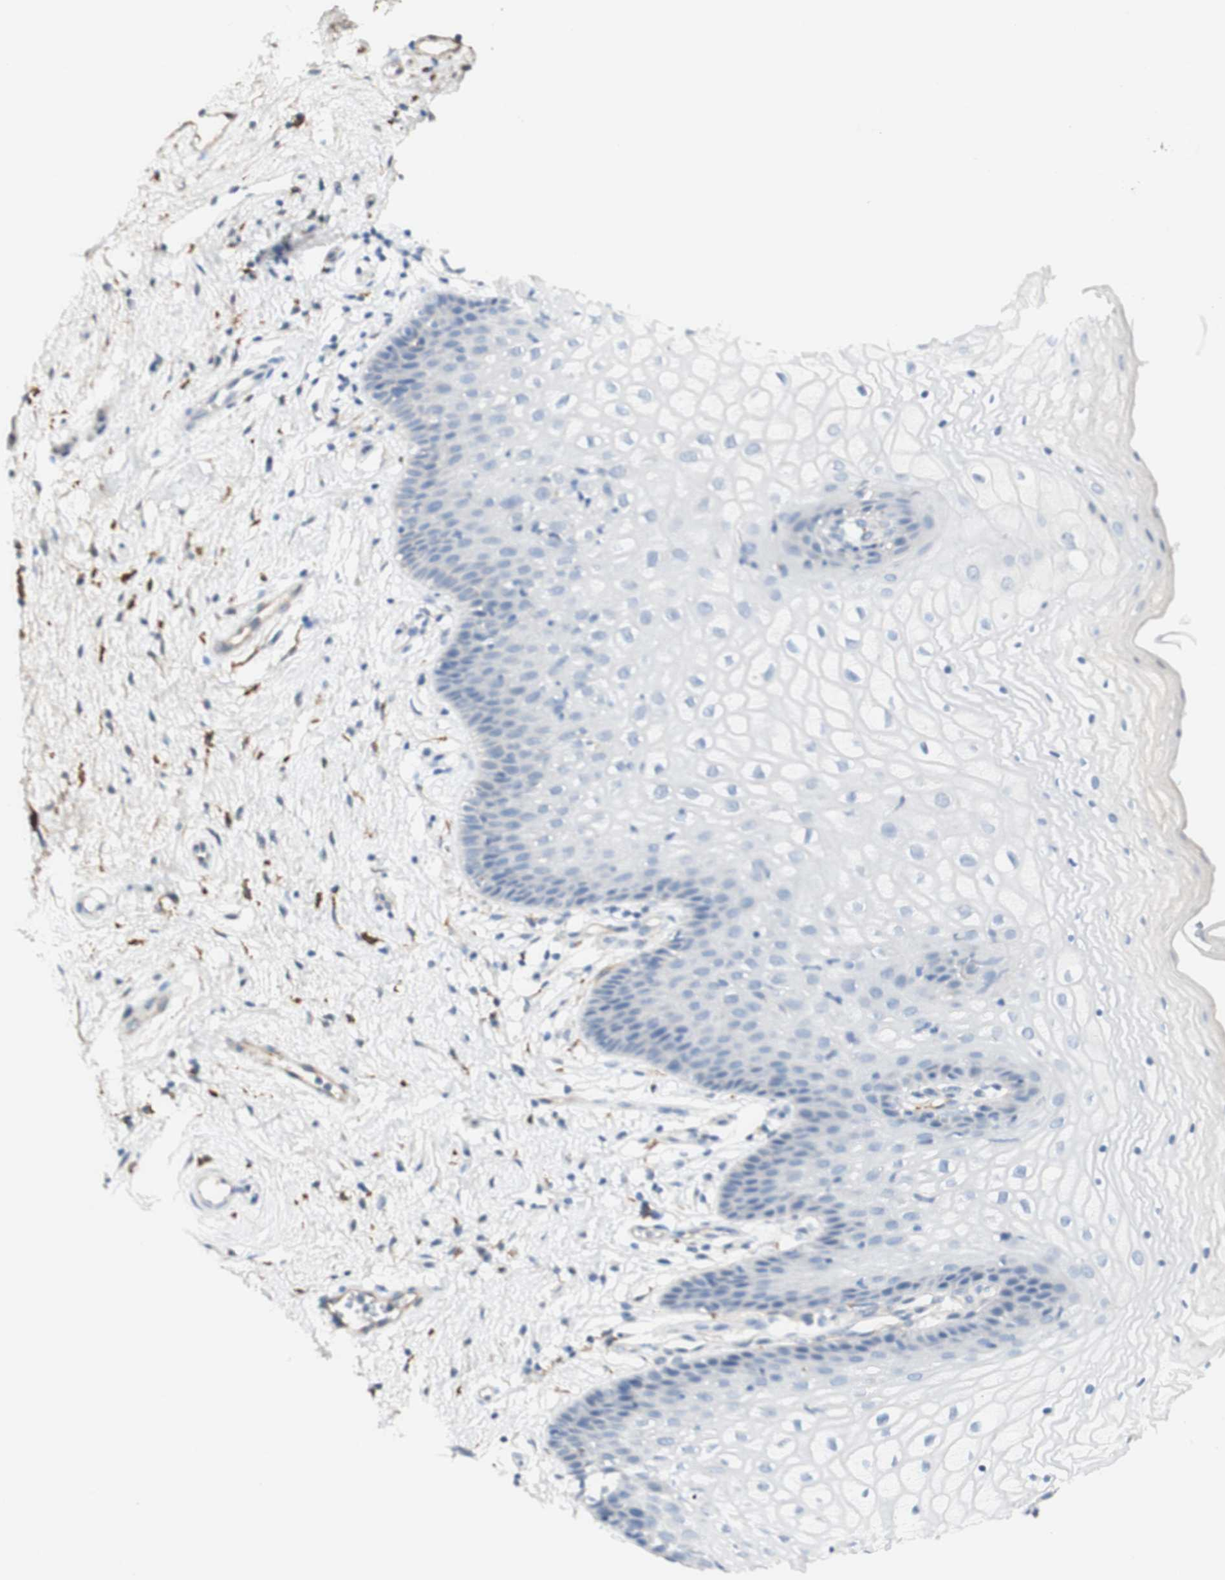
{"staining": {"intensity": "negative", "quantity": "none", "location": "none"}, "tissue": "vagina", "cell_type": "Squamous epithelial cells", "image_type": "normal", "snomed": [{"axis": "morphology", "description": "Normal tissue, NOS"}, {"axis": "topography", "description": "Vagina"}], "caption": "Image shows no protein positivity in squamous epithelial cells of unremarkable vagina. (DAB (3,3'-diaminobenzidine) IHC visualized using brightfield microscopy, high magnification).", "gene": "FCGRT", "patient": {"sex": "female", "age": 34}}